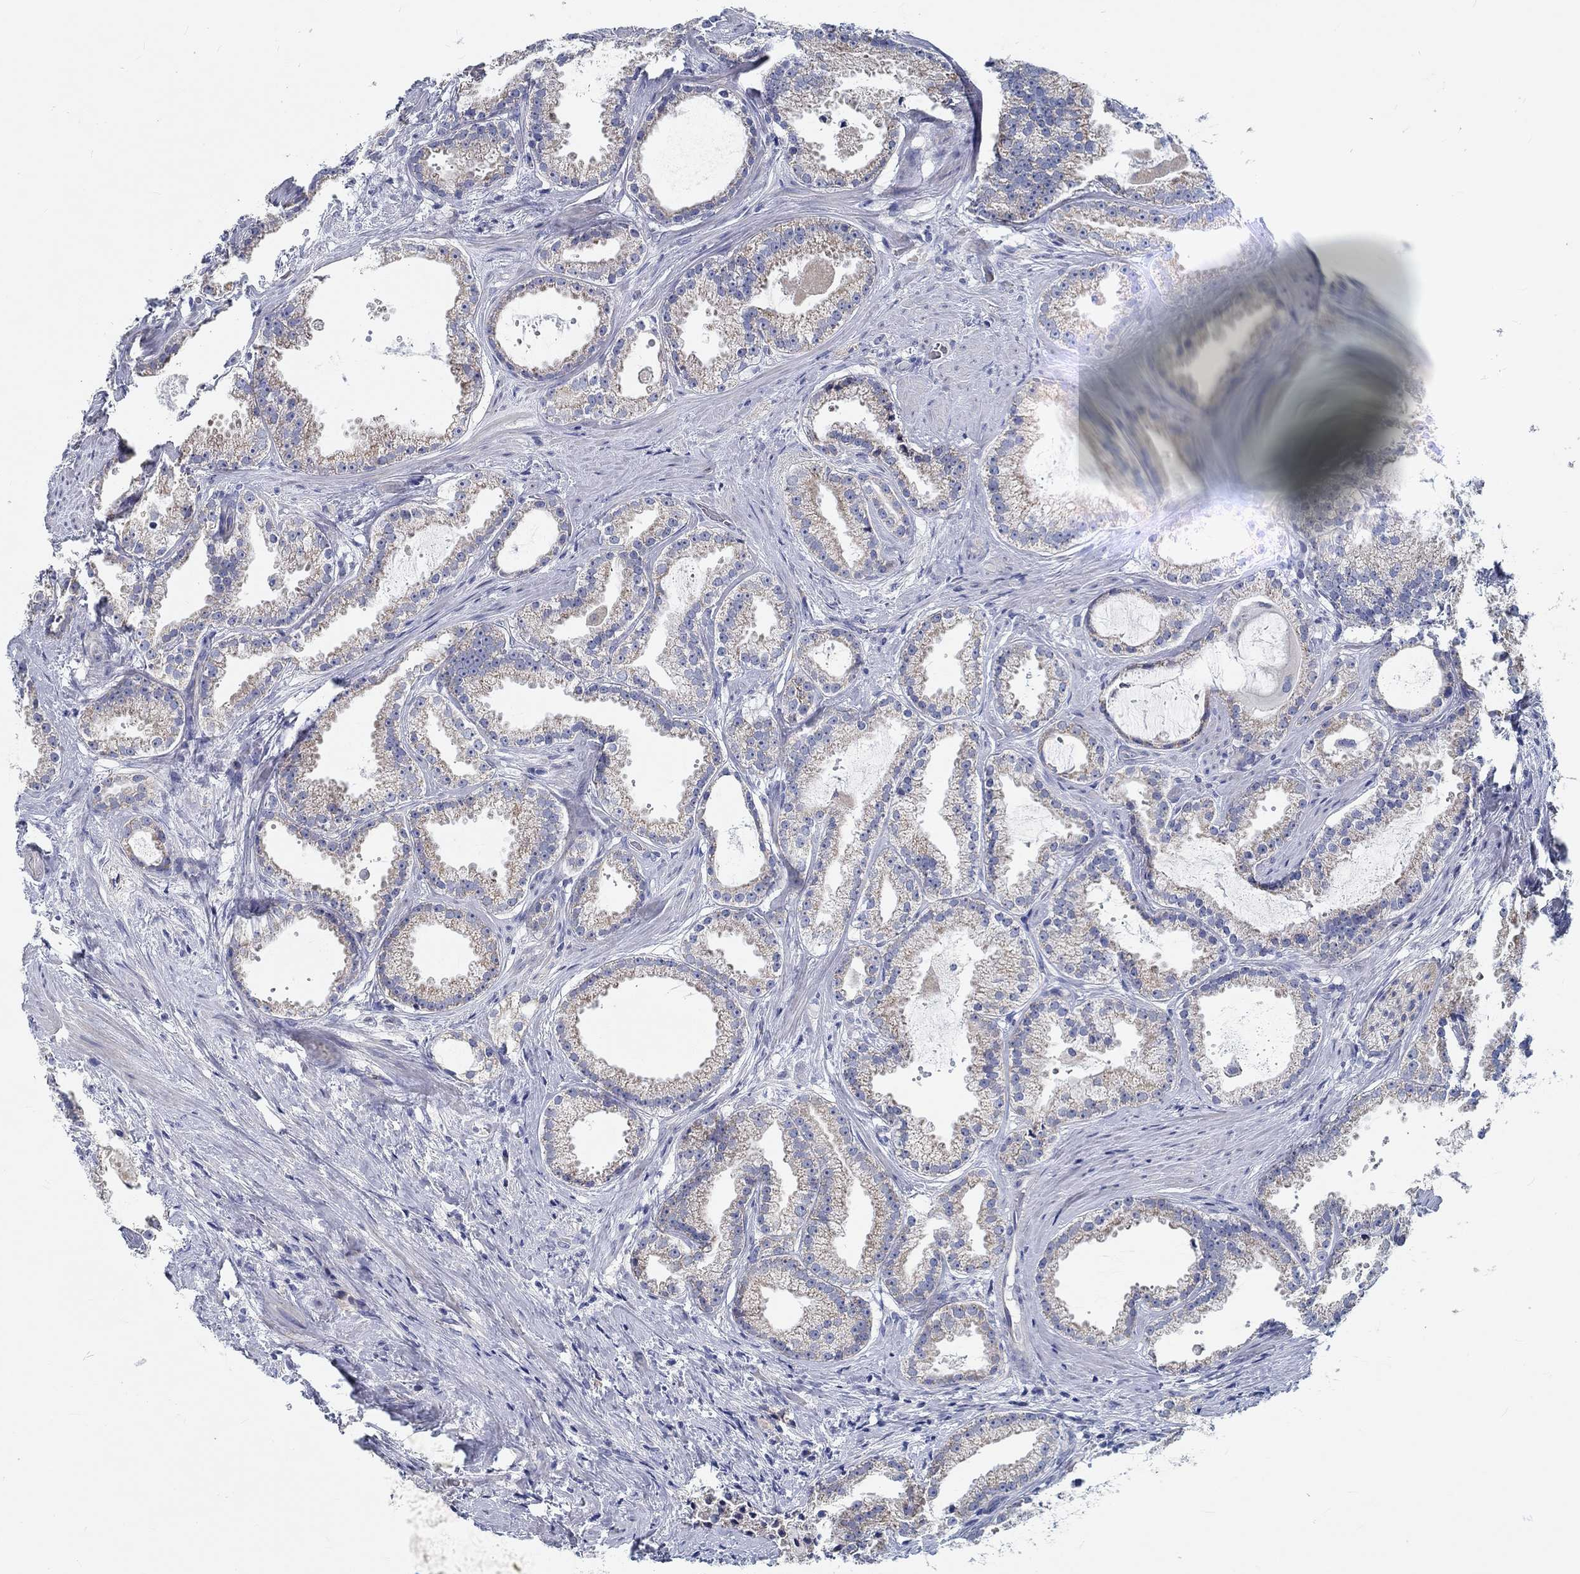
{"staining": {"intensity": "moderate", "quantity": "<25%", "location": "cytoplasmic/membranous"}, "tissue": "prostate cancer", "cell_type": "Tumor cells", "image_type": "cancer", "snomed": [{"axis": "morphology", "description": "Adenocarcinoma, NOS"}, {"axis": "morphology", "description": "Adenocarcinoma, High grade"}, {"axis": "topography", "description": "Prostate"}], "caption": "Tumor cells demonstrate moderate cytoplasmic/membranous expression in approximately <25% of cells in prostate cancer.", "gene": "MYBPC1", "patient": {"sex": "male", "age": 64}}